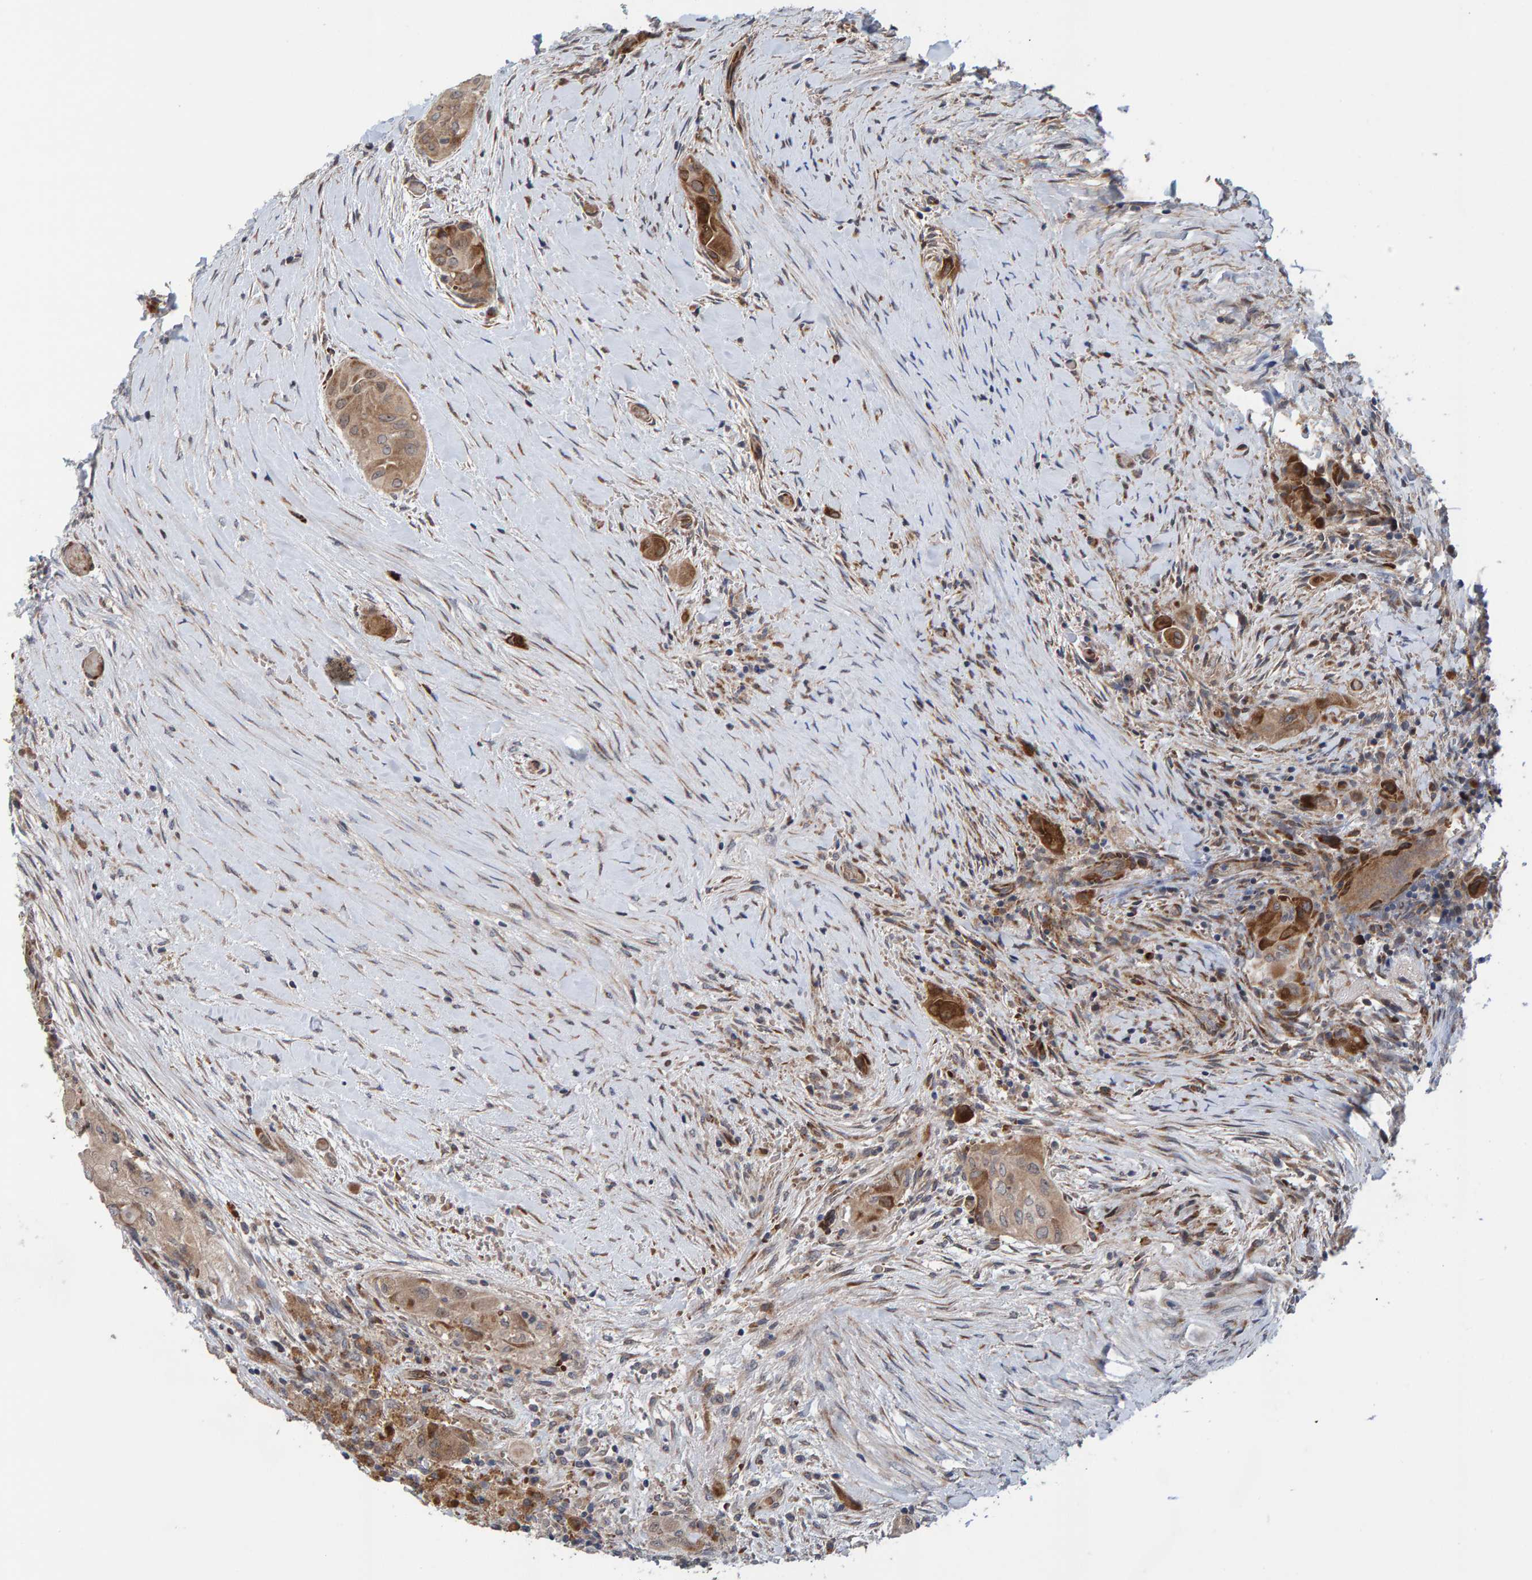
{"staining": {"intensity": "moderate", "quantity": ">75%", "location": "cytoplasmic/membranous"}, "tissue": "thyroid cancer", "cell_type": "Tumor cells", "image_type": "cancer", "snomed": [{"axis": "morphology", "description": "Papillary adenocarcinoma, NOS"}, {"axis": "topography", "description": "Thyroid gland"}], "caption": "Immunohistochemical staining of papillary adenocarcinoma (thyroid) shows medium levels of moderate cytoplasmic/membranous positivity in approximately >75% of tumor cells.", "gene": "MFSD6L", "patient": {"sex": "female", "age": 59}}